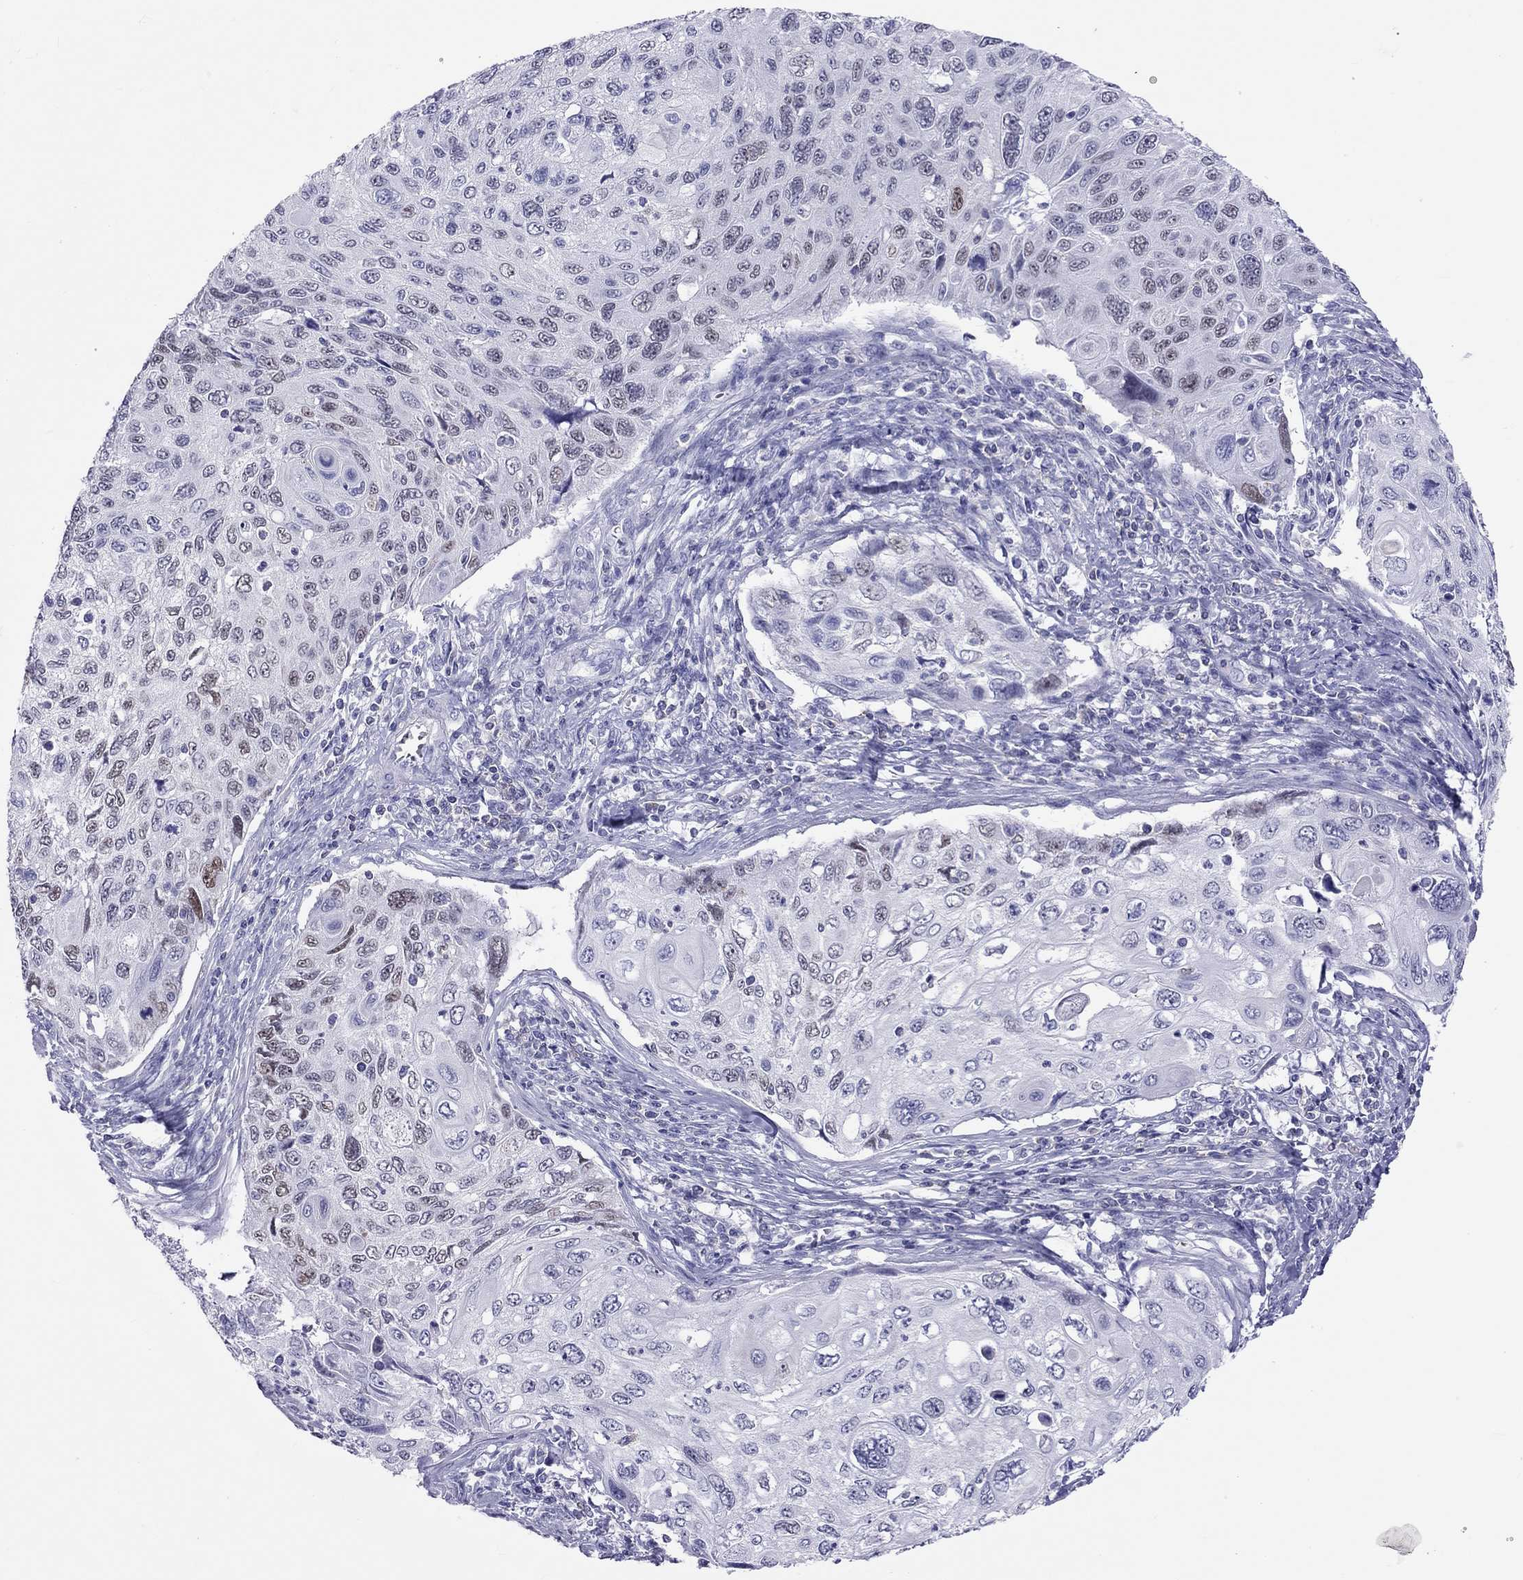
{"staining": {"intensity": "negative", "quantity": "none", "location": "none"}, "tissue": "cervical cancer", "cell_type": "Tumor cells", "image_type": "cancer", "snomed": [{"axis": "morphology", "description": "Squamous cell carcinoma, NOS"}, {"axis": "topography", "description": "Cervix"}], "caption": "The IHC photomicrograph has no significant staining in tumor cells of cervical cancer (squamous cell carcinoma) tissue.", "gene": "STAG3", "patient": {"sex": "female", "age": 70}}